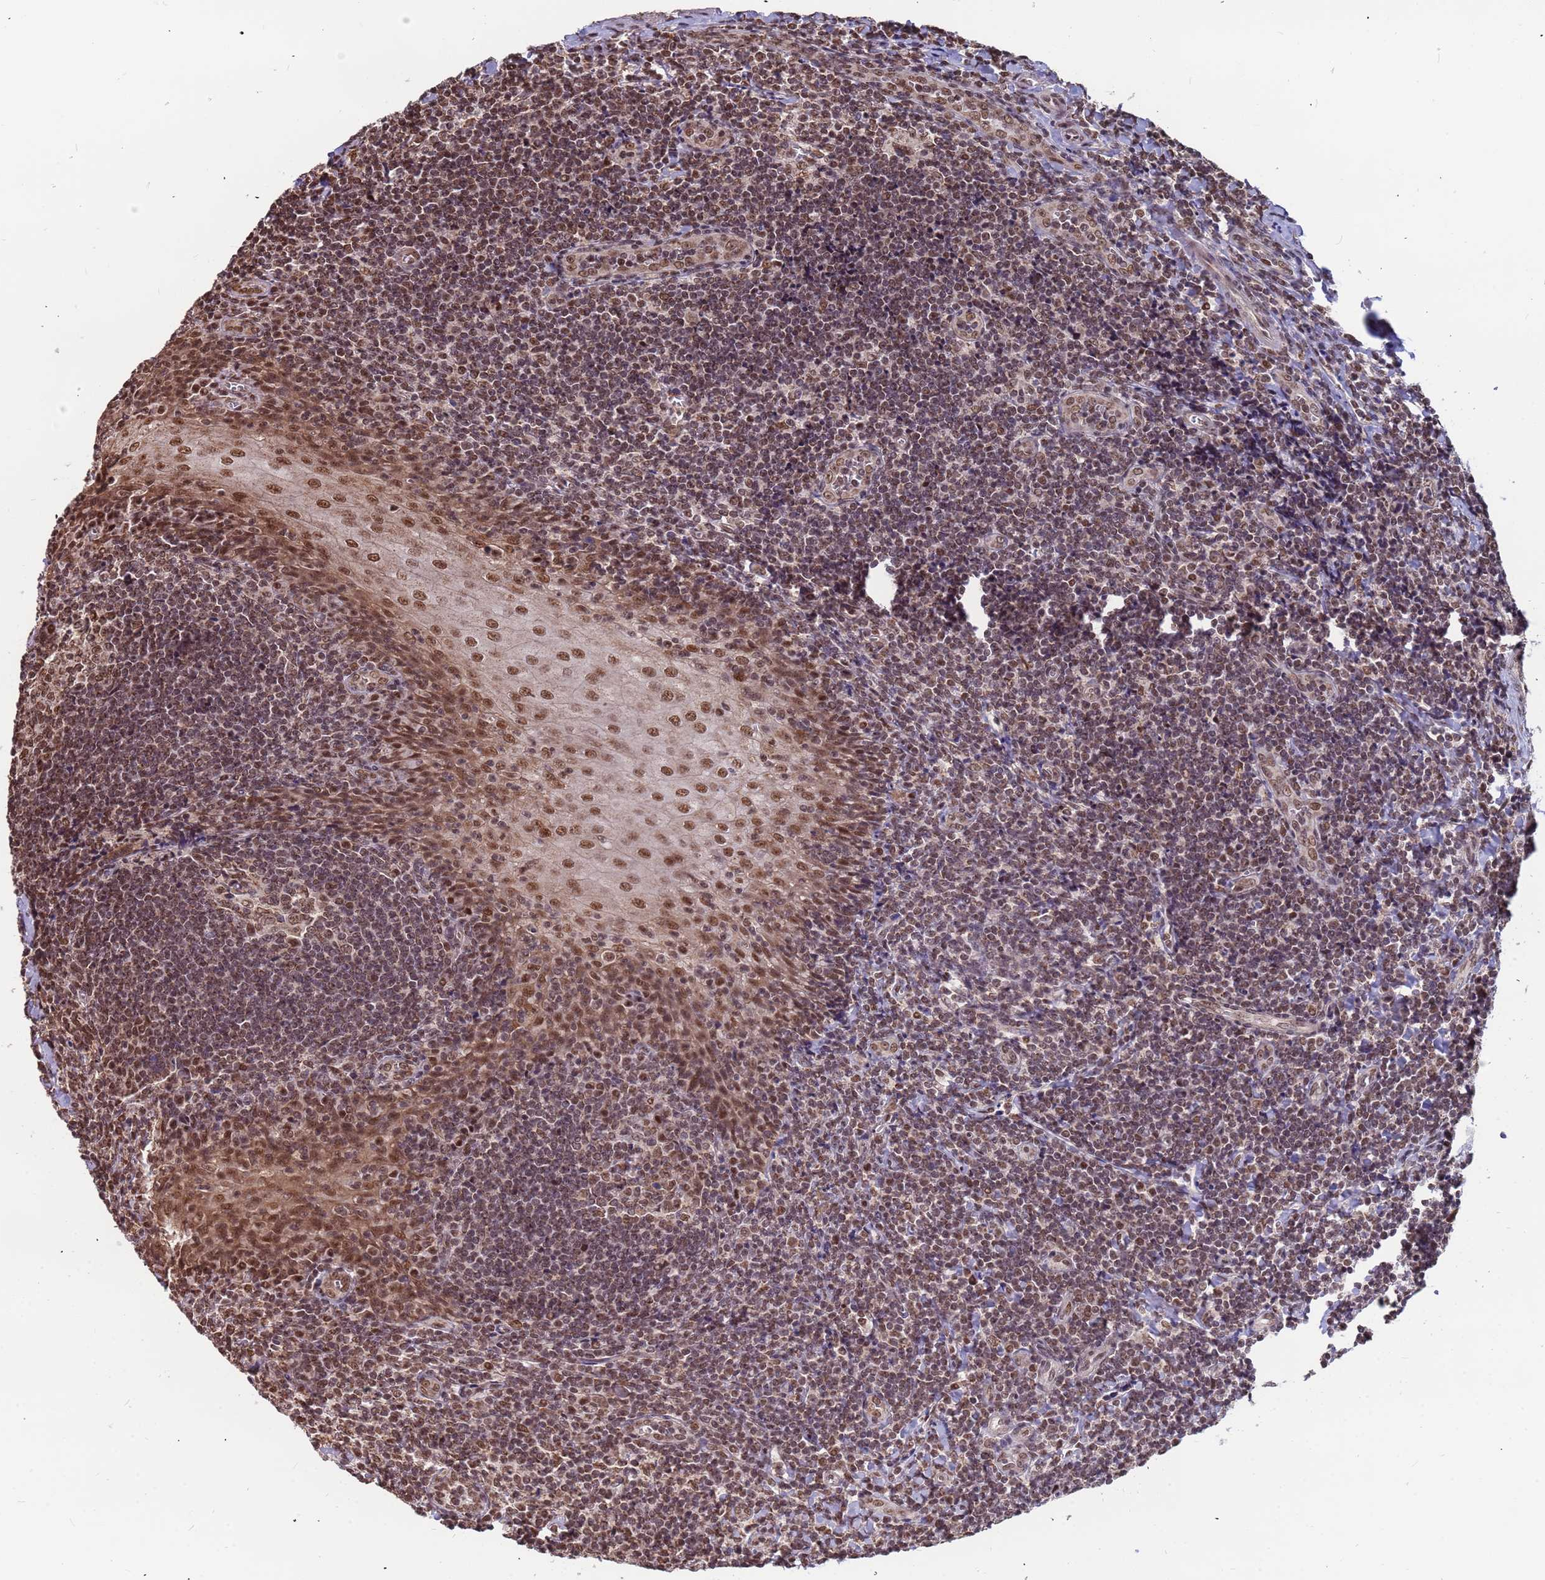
{"staining": {"intensity": "moderate", "quantity": ">75%", "location": "nuclear"}, "tissue": "tonsil", "cell_type": "Germinal center cells", "image_type": "normal", "snomed": [{"axis": "morphology", "description": "Normal tissue, NOS"}, {"axis": "topography", "description": "Tonsil"}], "caption": "A brown stain shows moderate nuclear expression of a protein in germinal center cells of unremarkable human tonsil.", "gene": "DENND2B", "patient": {"sex": "male", "age": 27}}